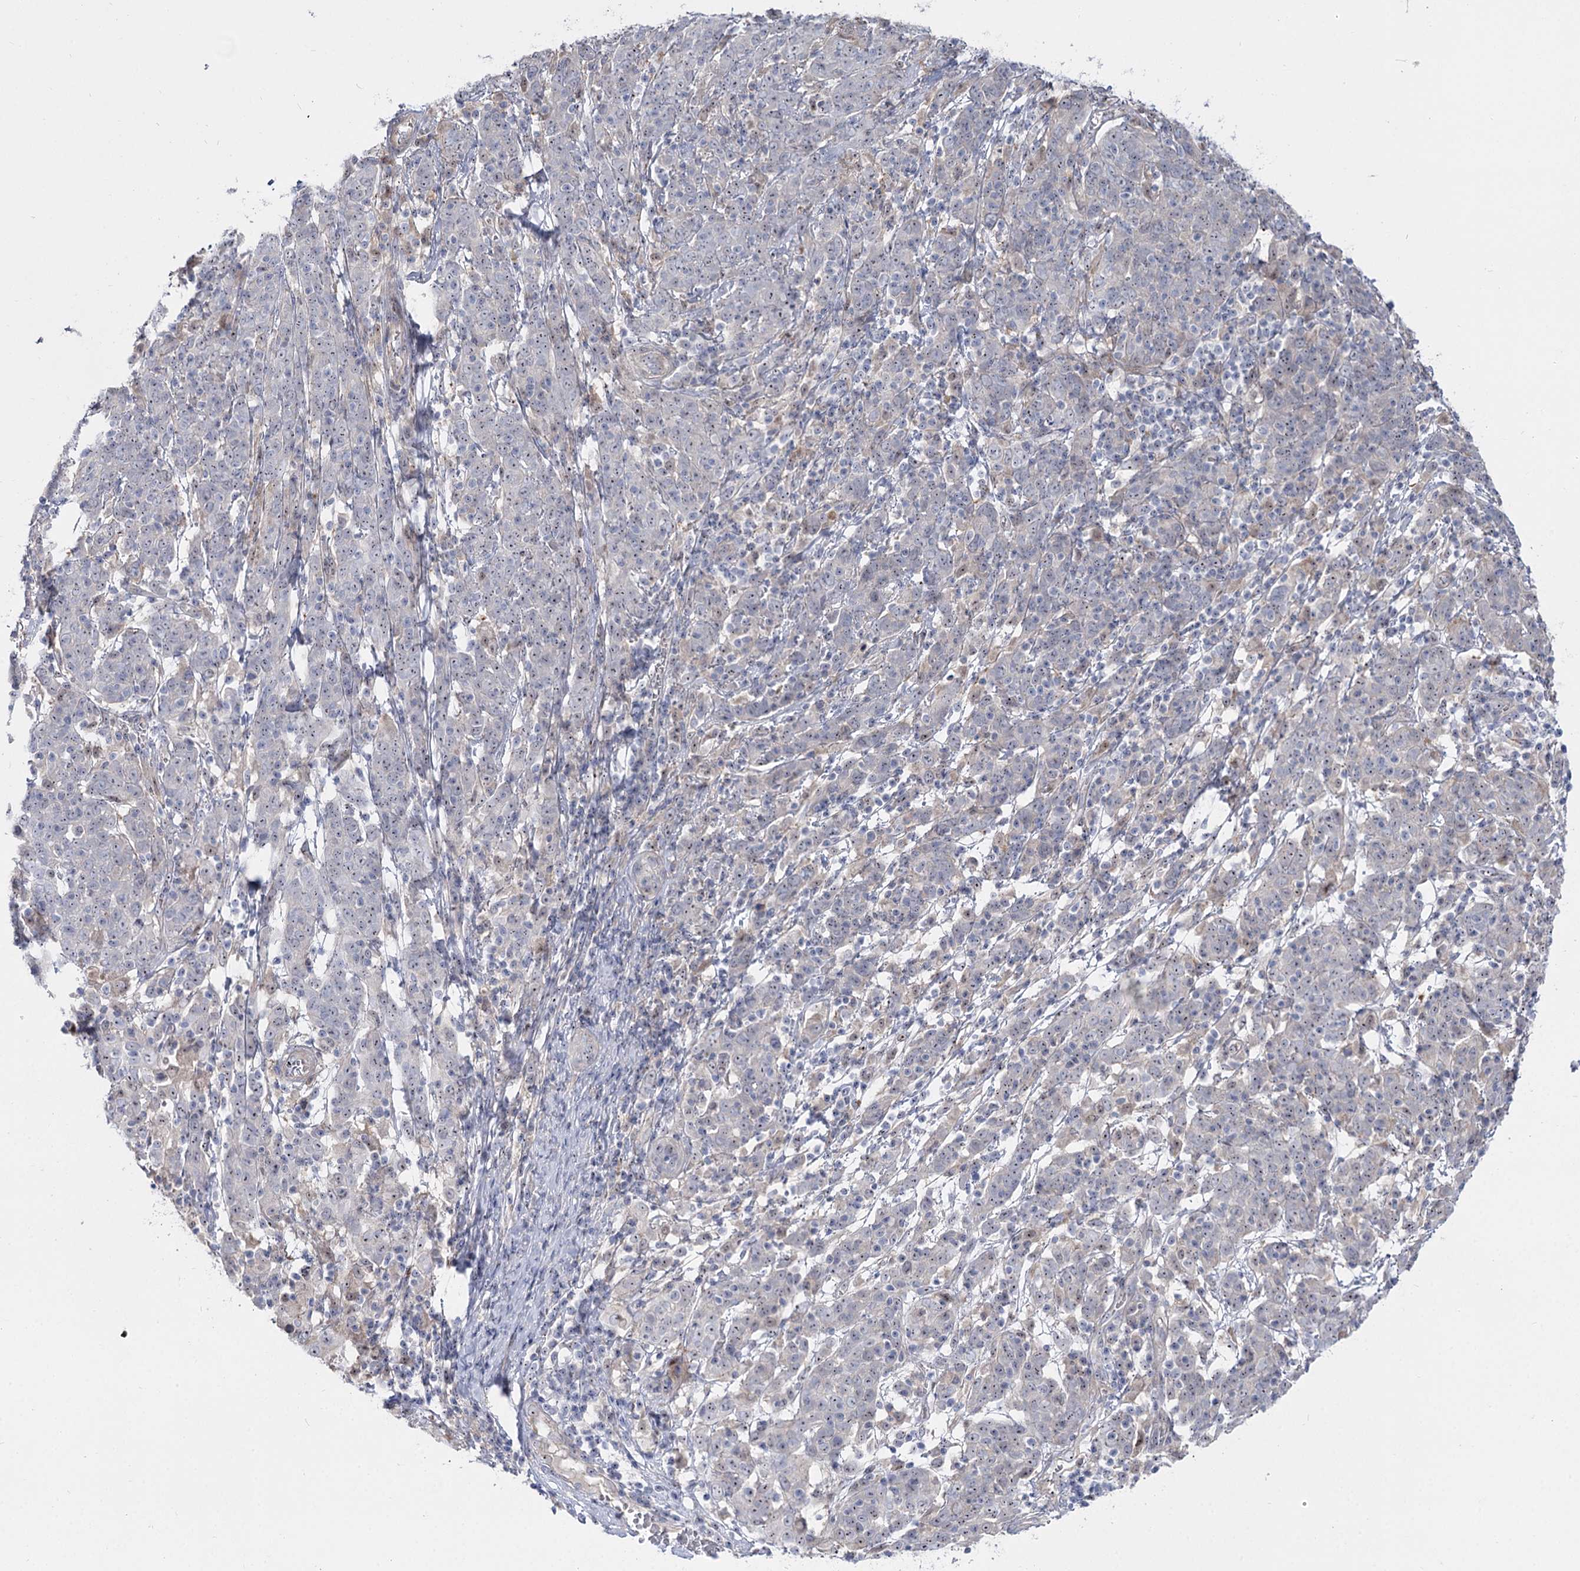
{"staining": {"intensity": "weak", "quantity": "<25%", "location": "nuclear"}, "tissue": "cervical cancer", "cell_type": "Tumor cells", "image_type": "cancer", "snomed": [{"axis": "morphology", "description": "Squamous cell carcinoma, NOS"}, {"axis": "topography", "description": "Cervix"}], "caption": "A photomicrograph of human cervical squamous cell carcinoma is negative for staining in tumor cells.", "gene": "SUOX", "patient": {"sex": "female", "age": 67}}